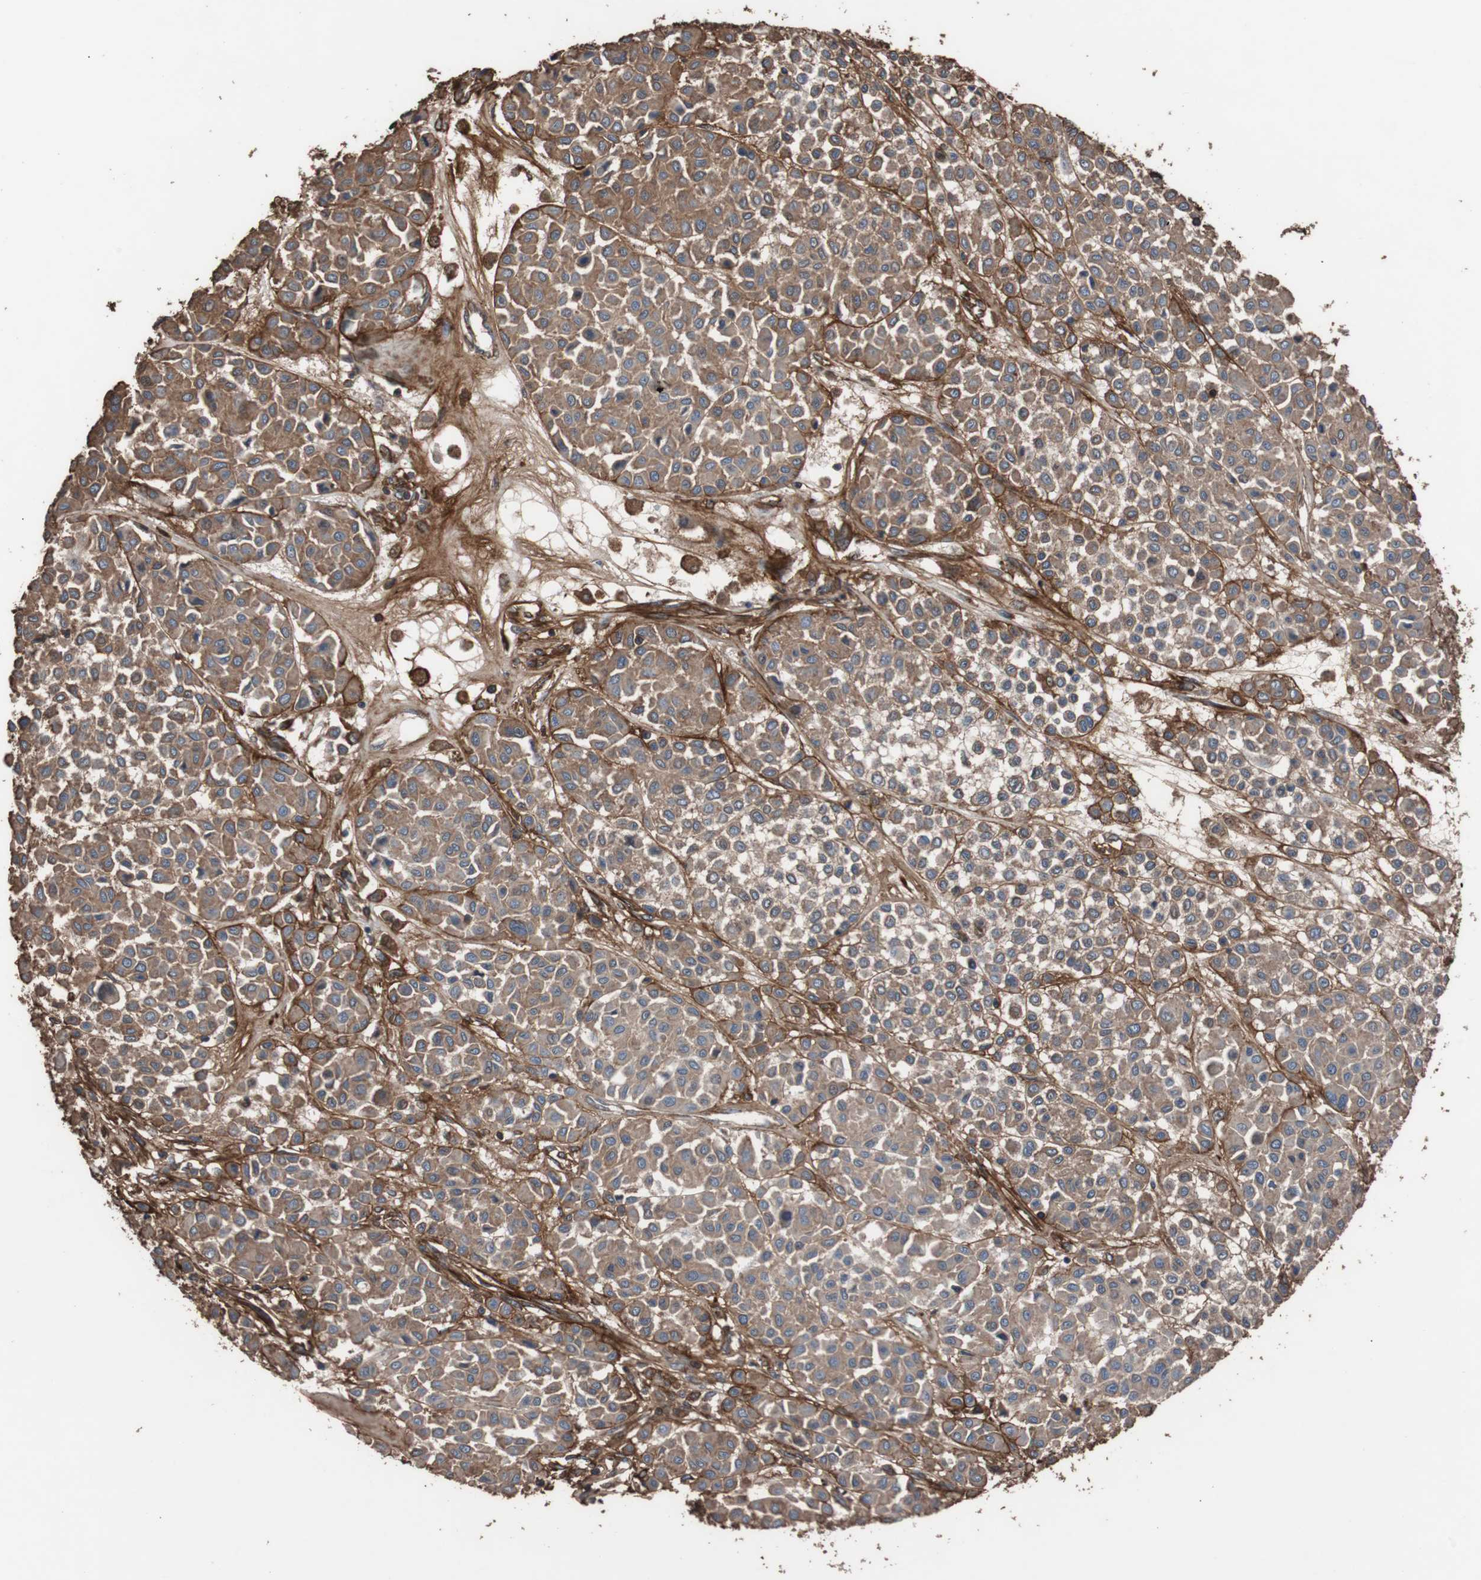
{"staining": {"intensity": "moderate", "quantity": ">75%", "location": "cytoplasmic/membranous"}, "tissue": "melanoma", "cell_type": "Tumor cells", "image_type": "cancer", "snomed": [{"axis": "morphology", "description": "Malignant melanoma, Metastatic site"}, {"axis": "topography", "description": "Soft tissue"}], "caption": "Protein expression analysis of melanoma displays moderate cytoplasmic/membranous expression in about >75% of tumor cells.", "gene": "COL6A2", "patient": {"sex": "male", "age": 41}}